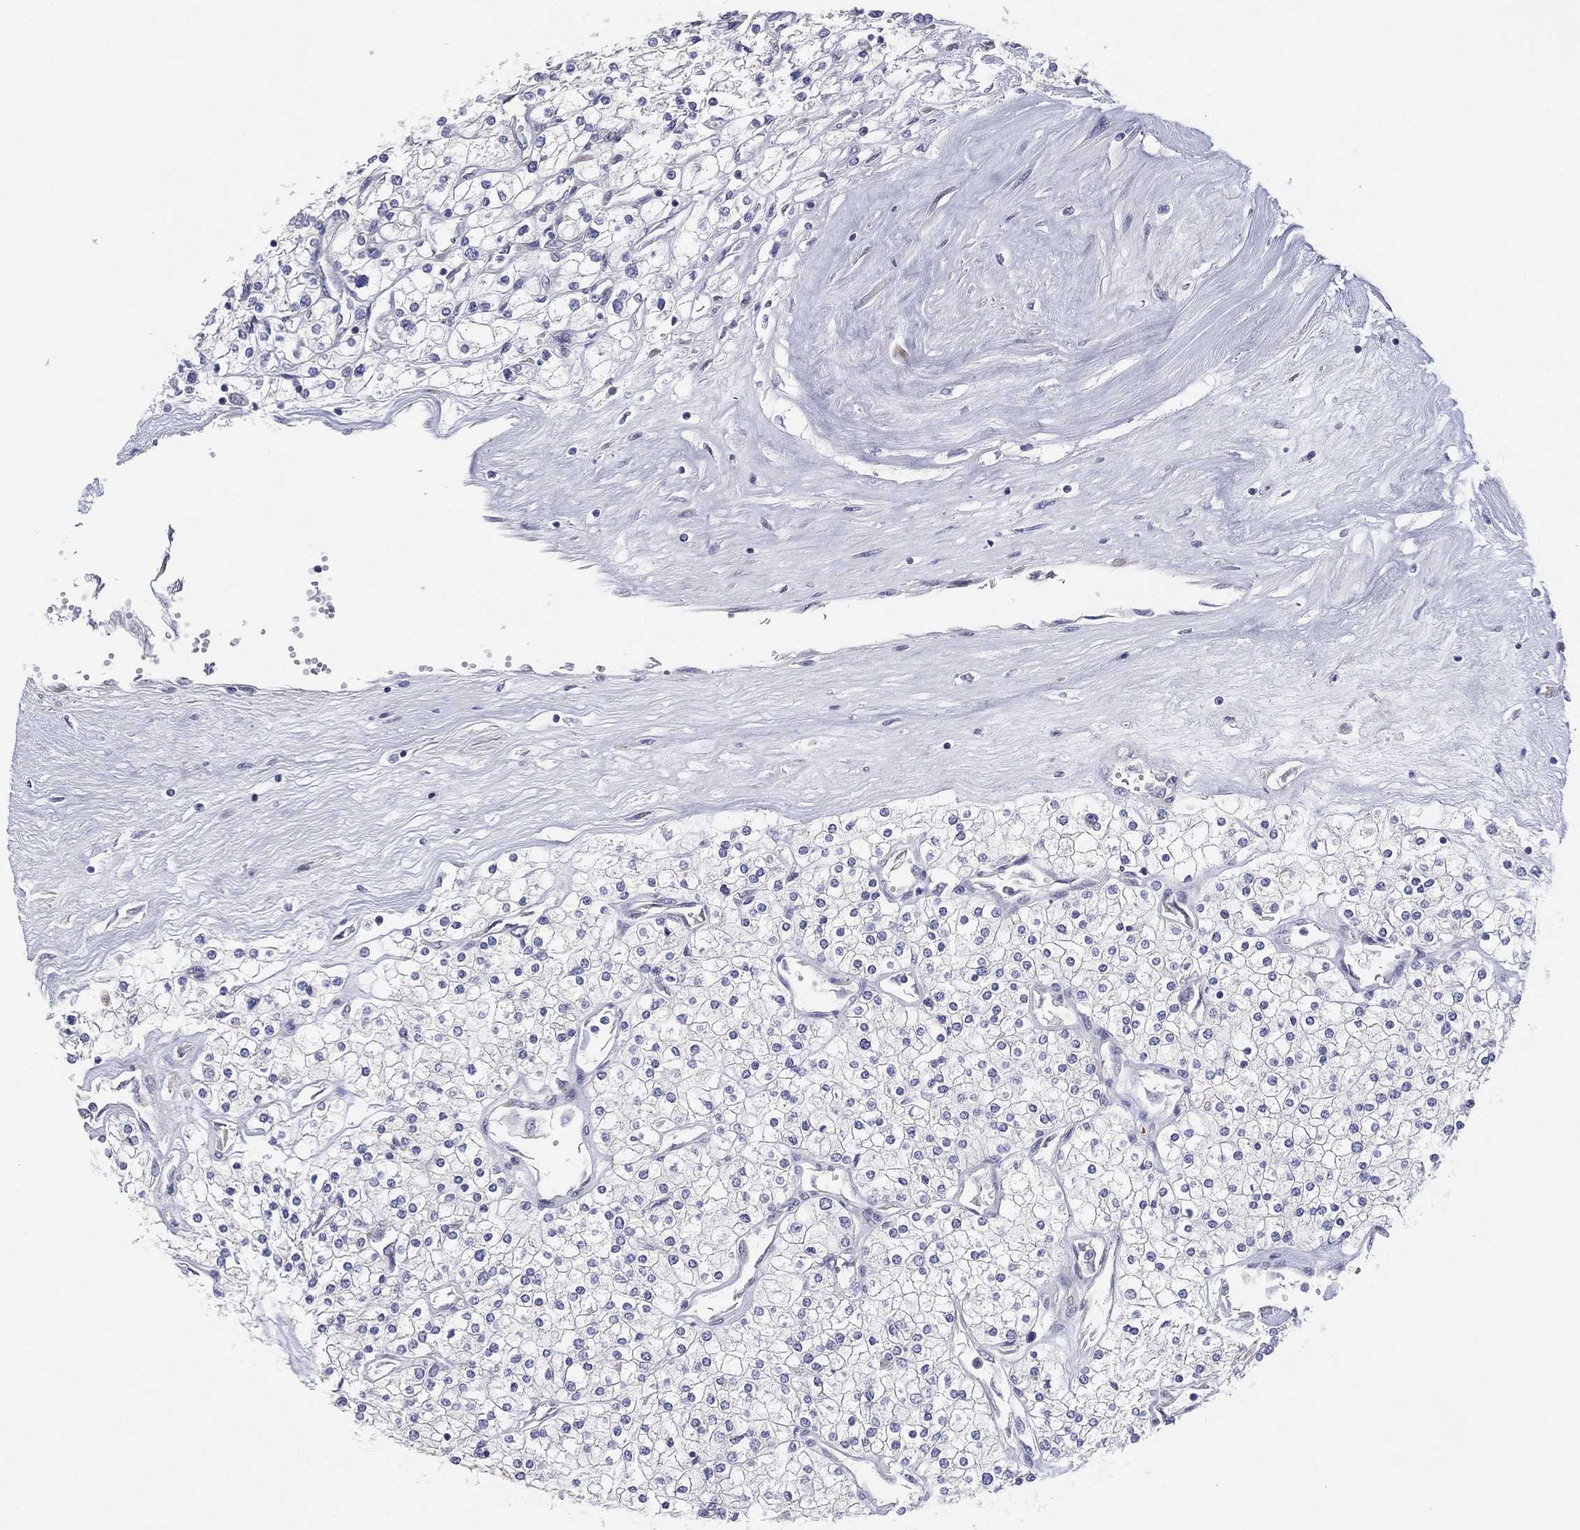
{"staining": {"intensity": "negative", "quantity": "none", "location": "none"}, "tissue": "renal cancer", "cell_type": "Tumor cells", "image_type": "cancer", "snomed": [{"axis": "morphology", "description": "Adenocarcinoma, NOS"}, {"axis": "topography", "description": "Kidney"}], "caption": "DAB (3,3'-diaminobenzidine) immunohistochemical staining of renal adenocarcinoma demonstrates no significant expression in tumor cells.", "gene": "TMEM40", "patient": {"sex": "male", "age": 80}}